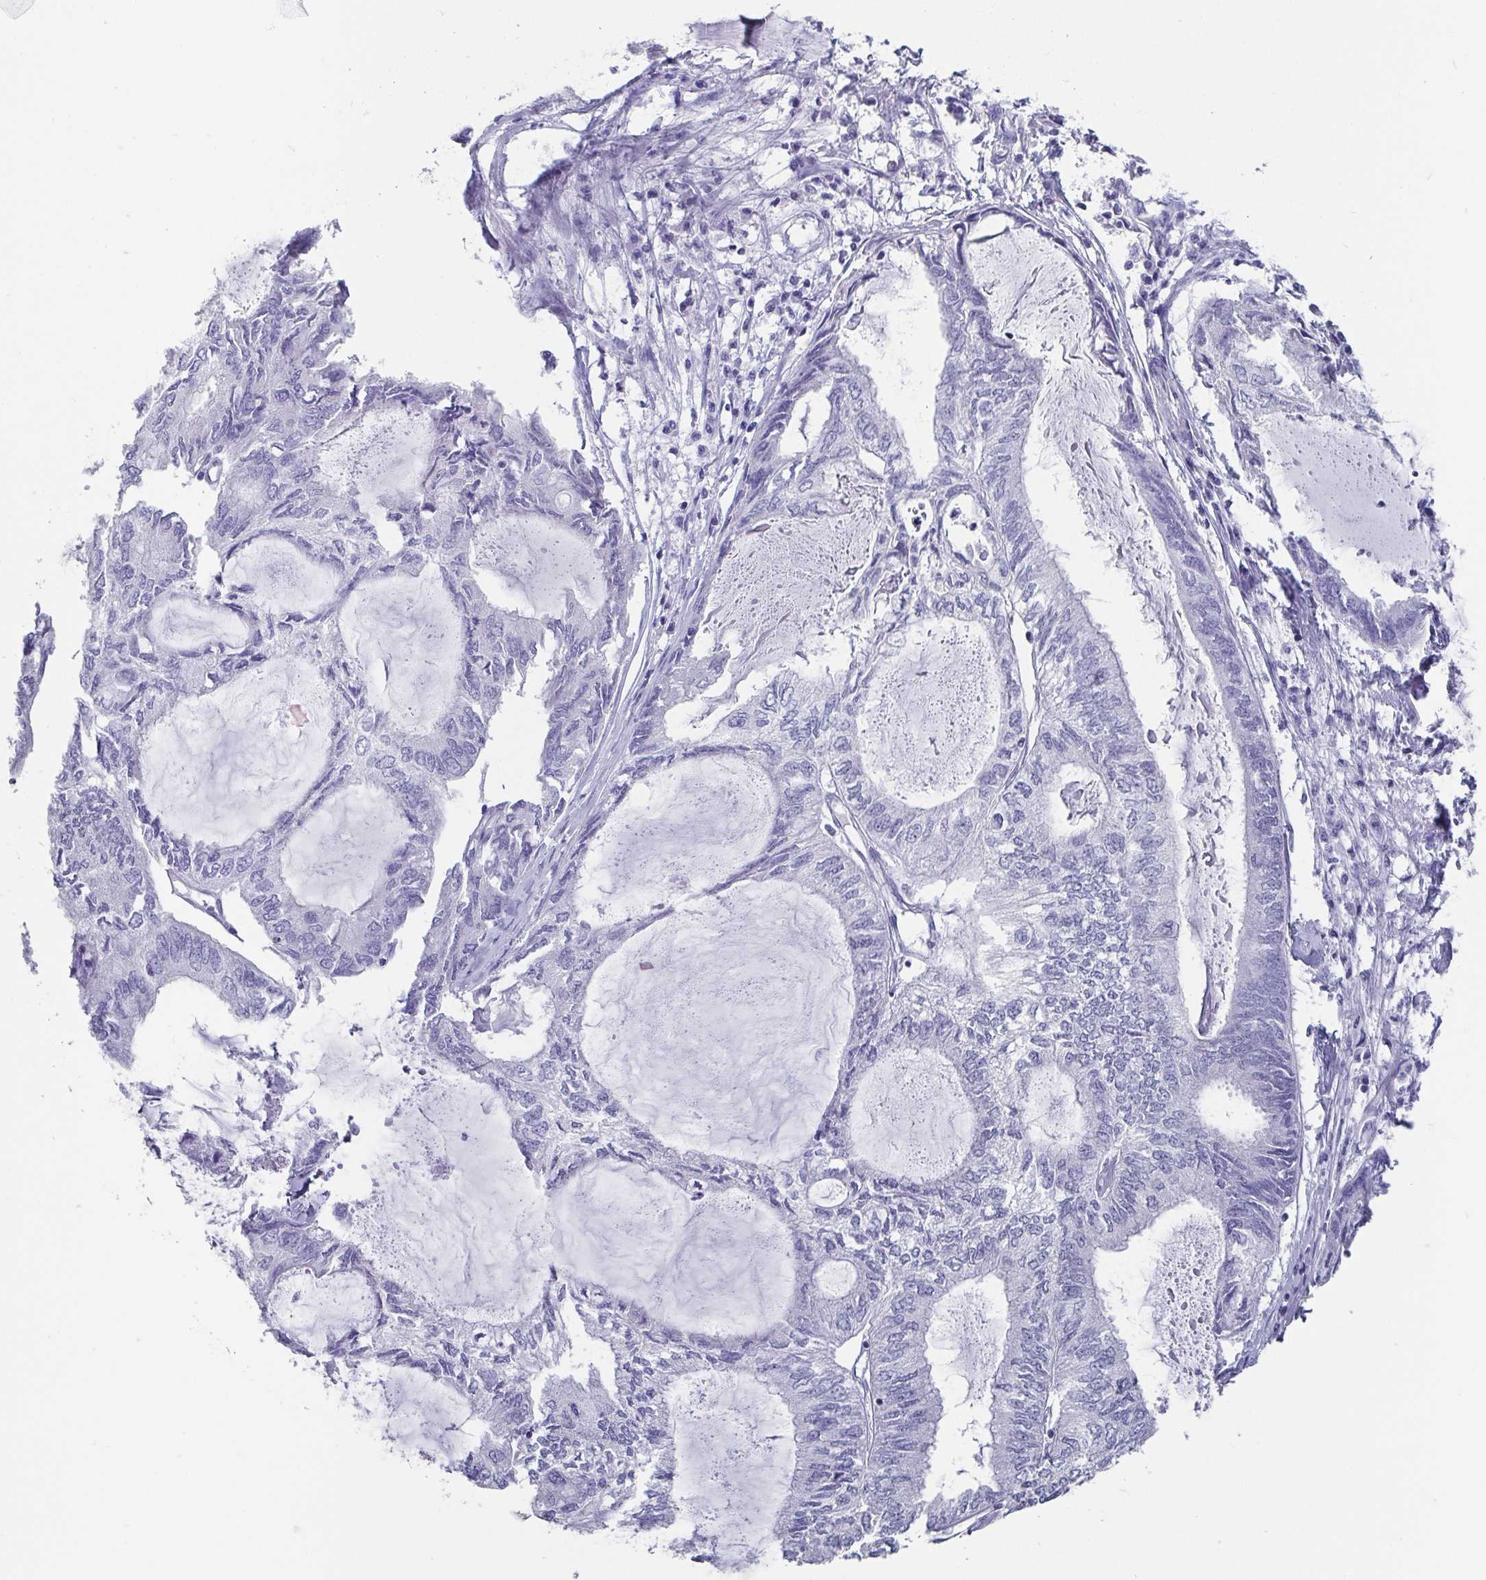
{"staining": {"intensity": "negative", "quantity": "none", "location": "none"}, "tissue": "endometrial cancer", "cell_type": "Tumor cells", "image_type": "cancer", "snomed": [{"axis": "morphology", "description": "Adenocarcinoma, NOS"}, {"axis": "topography", "description": "Endometrium"}], "caption": "Histopathology image shows no significant protein positivity in tumor cells of endometrial cancer (adenocarcinoma).", "gene": "SCGN", "patient": {"sex": "female", "age": 80}}